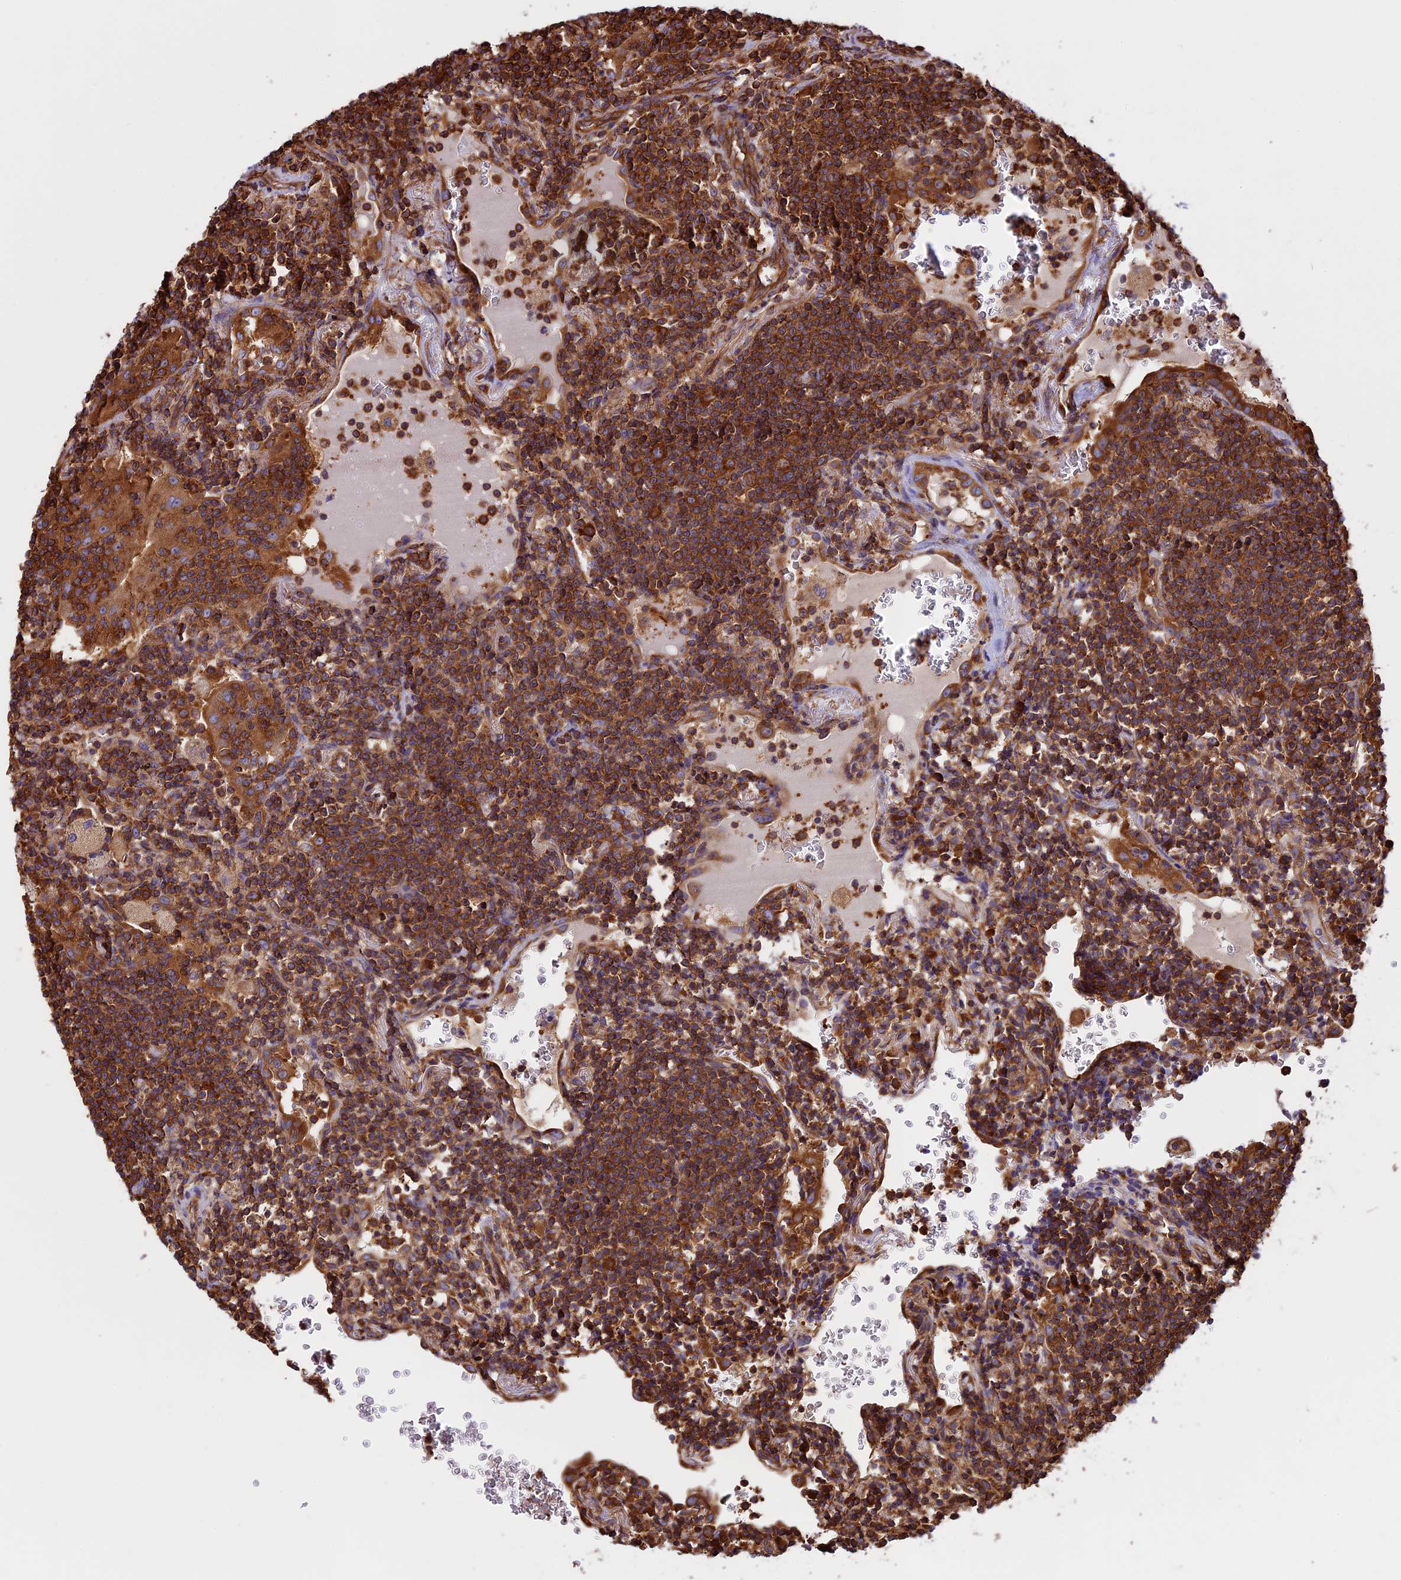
{"staining": {"intensity": "strong", "quantity": ">75%", "location": "cytoplasmic/membranous"}, "tissue": "lymphoma", "cell_type": "Tumor cells", "image_type": "cancer", "snomed": [{"axis": "morphology", "description": "Malignant lymphoma, non-Hodgkin's type, Low grade"}, {"axis": "topography", "description": "Lung"}], "caption": "DAB immunohistochemical staining of human low-grade malignant lymphoma, non-Hodgkin's type displays strong cytoplasmic/membranous protein staining in about >75% of tumor cells.", "gene": "KARS1", "patient": {"sex": "female", "age": 71}}